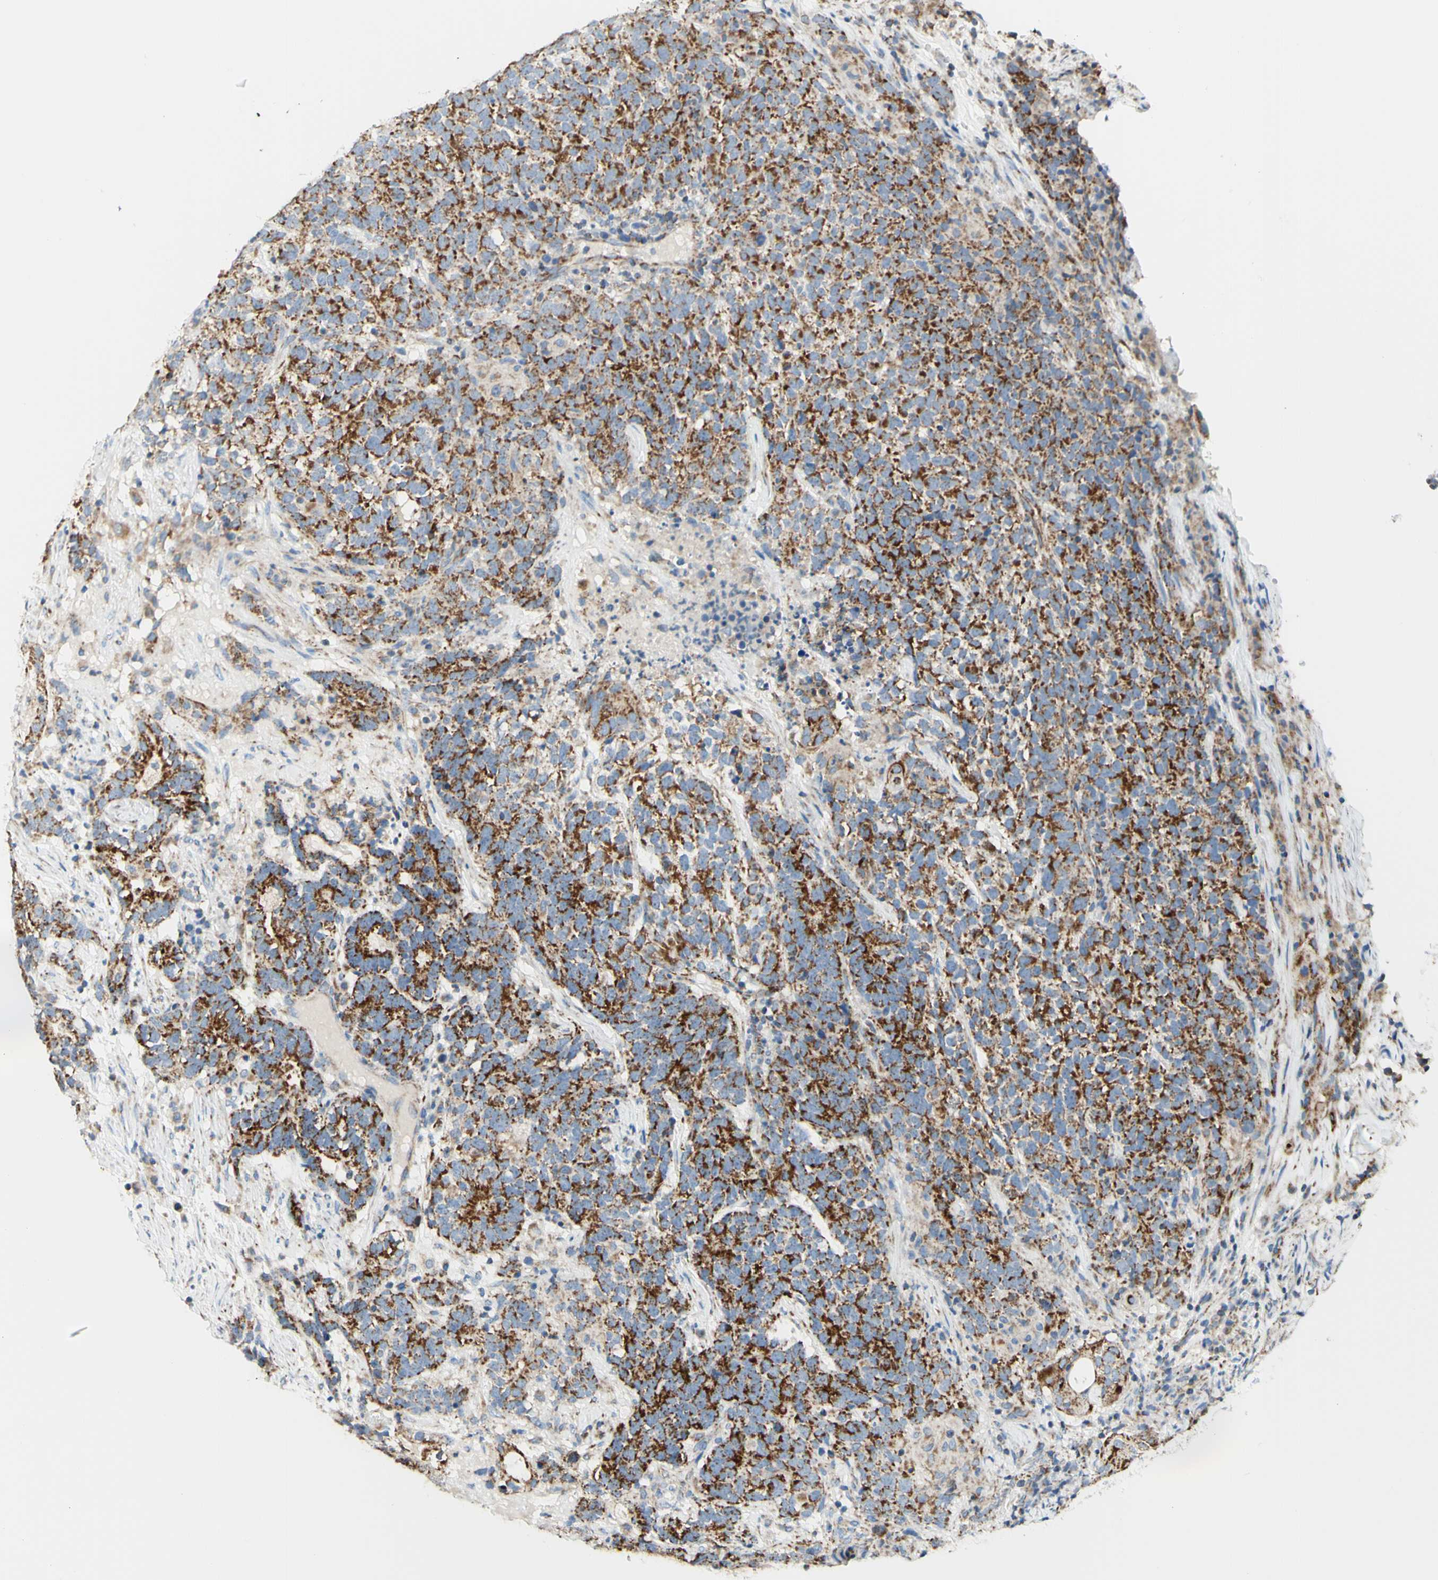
{"staining": {"intensity": "strong", "quantity": ">75%", "location": "cytoplasmic/membranous"}, "tissue": "testis cancer", "cell_type": "Tumor cells", "image_type": "cancer", "snomed": [{"axis": "morphology", "description": "Carcinoma, Embryonal, NOS"}, {"axis": "topography", "description": "Testis"}], "caption": "About >75% of tumor cells in human testis cancer (embryonal carcinoma) display strong cytoplasmic/membranous protein staining as visualized by brown immunohistochemical staining.", "gene": "ARMC10", "patient": {"sex": "male", "age": 26}}